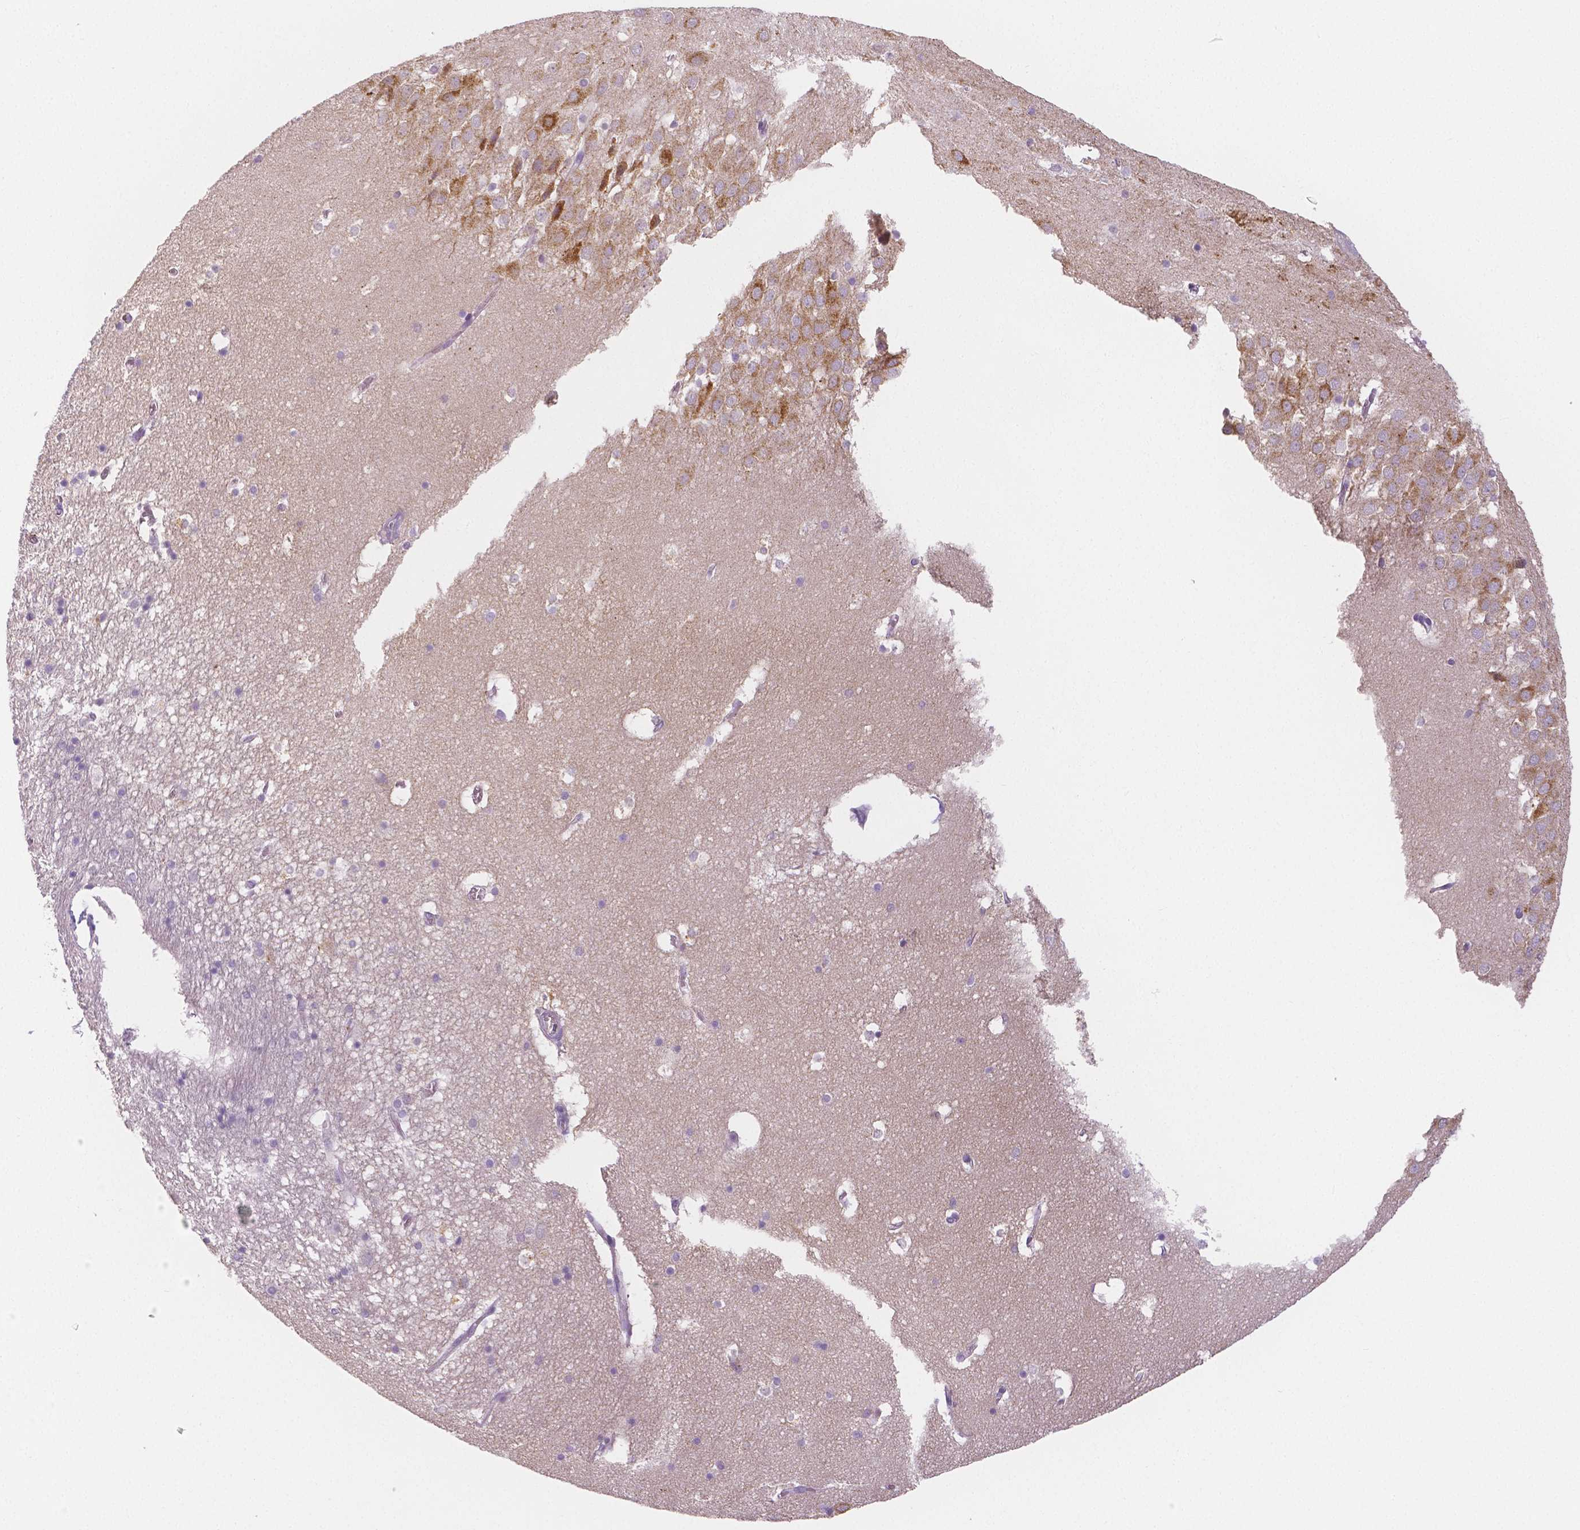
{"staining": {"intensity": "weak", "quantity": "<25%", "location": "cytoplasmic/membranous"}, "tissue": "hippocampus", "cell_type": "Glial cells", "image_type": "normal", "snomed": [{"axis": "morphology", "description": "Normal tissue, NOS"}, {"axis": "topography", "description": "Hippocampus"}], "caption": "High power microscopy histopathology image of an immunohistochemistry histopathology image of normal hippocampus, revealing no significant expression in glial cells.", "gene": "TSPAN7", "patient": {"sex": "male", "age": 45}}